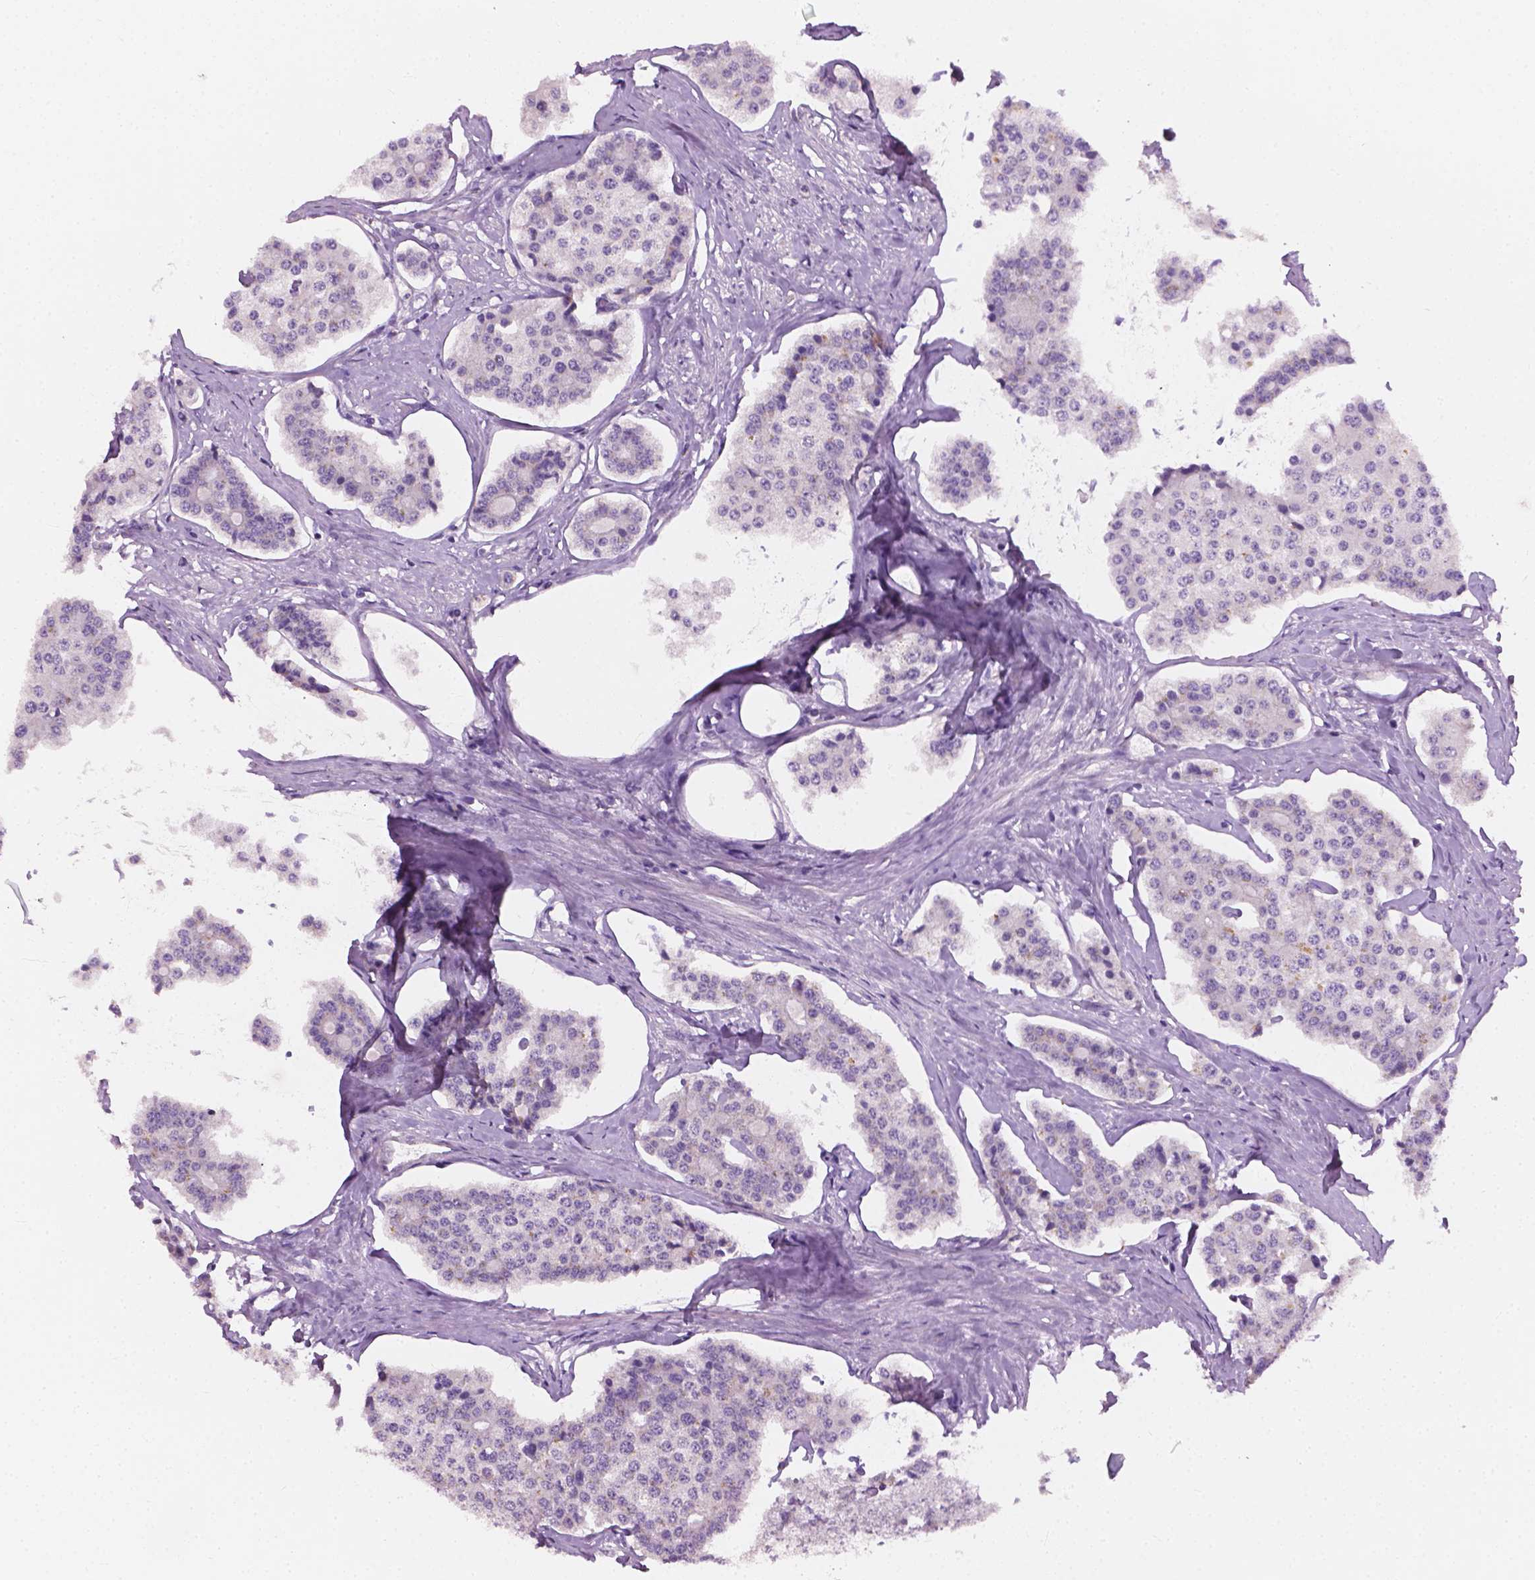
{"staining": {"intensity": "negative", "quantity": "none", "location": "none"}, "tissue": "carcinoid", "cell_type": "Tumor cells", "image_type": "cancer", "snomed": [{"axis": "morphology", "description": "Carcinoid, malignant, NOS"}, {"axis": "topography", "description": "Small intestine"}], "caption": "There is no significant positivity in tumor cells of carcinoid.", "gene": "KRT17", "patient": {"sex": "female", "age": 65}}